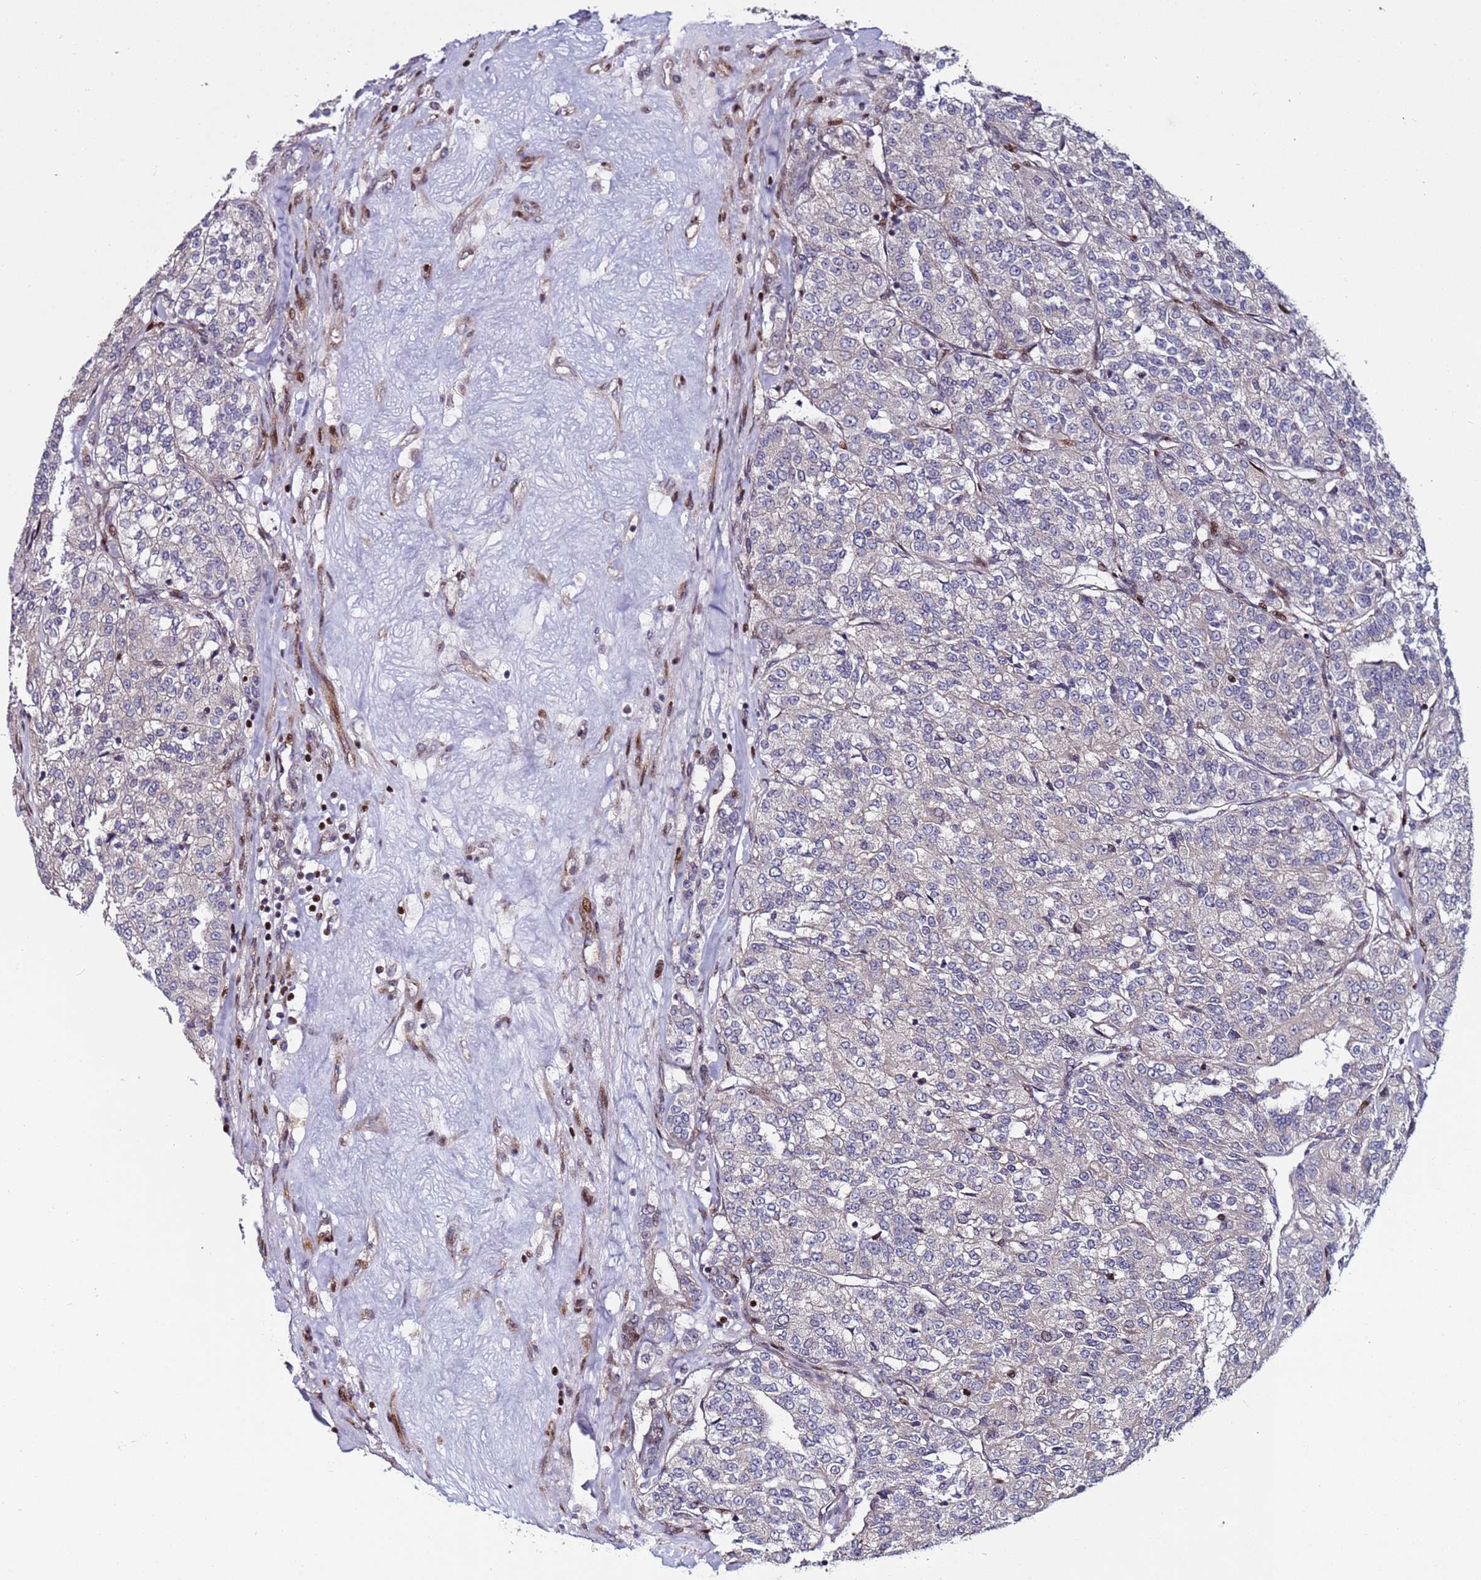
{"staining": {"intensity": "negative", "quantity": "none", "location": "none"}, "tissue": "renal cancer", "cell_type": "Tumor cells", "image_type": "cancer", "snomed": [{"axis": "morphology", "description": "Adenocarcinoma, NOS"}, {"axis": "topography", "description": "Kidney"}], "caption": "Immunohistochemistry (IHC) histopathology image of human renal cancer (adenocarcinoma) stained for a protein (brown), which reveals no expression in tumor cells. (DAB (3,3'-diaminobenzidine) immunohistochemistry, high magnification).", "gene": "WBP11", "patient": {"sex": "female", "age": 63}}